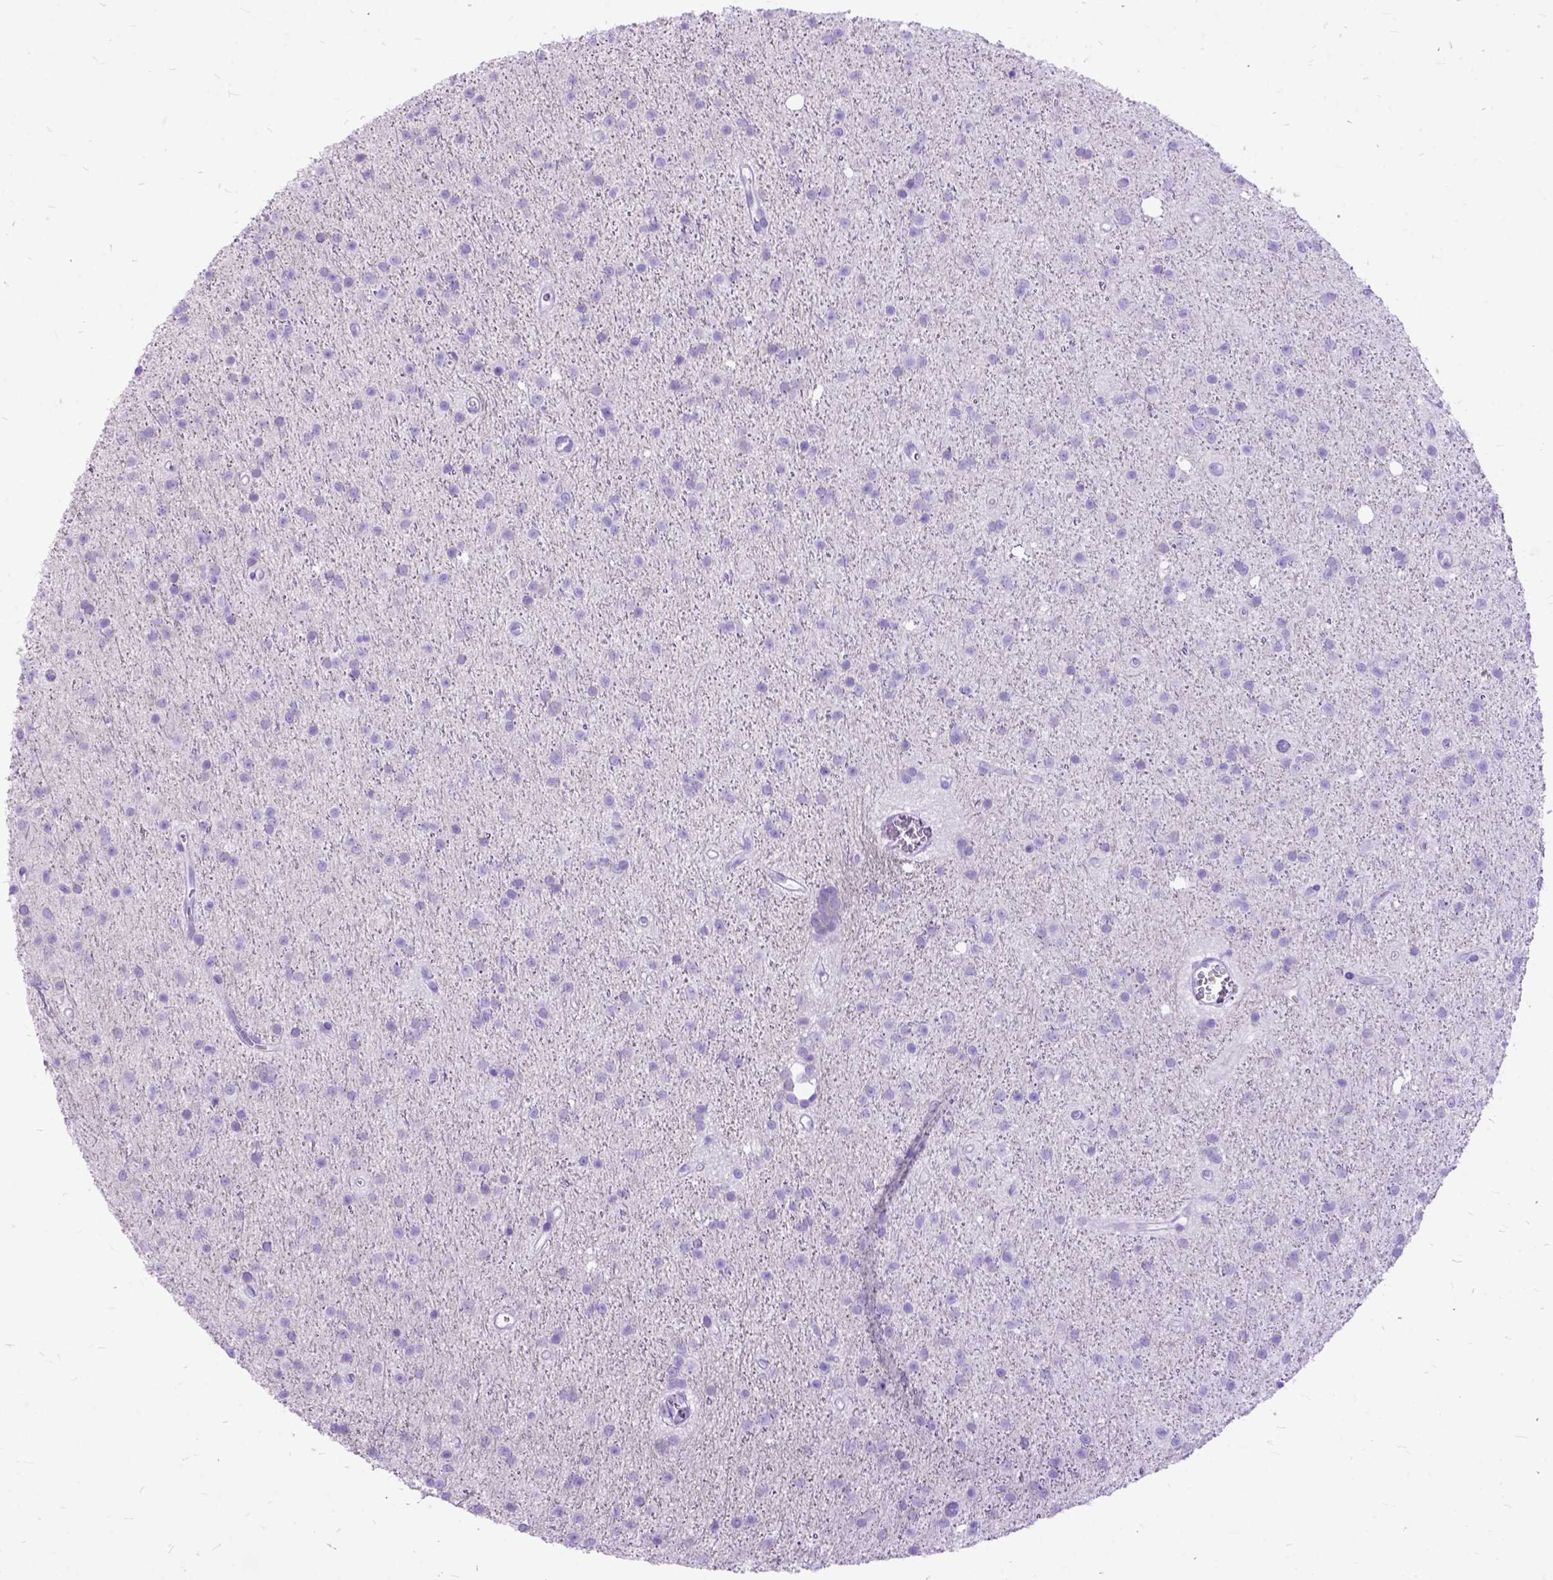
{"staining": {"intensity": "negative", "quantity": "none", "location": "none"}, "tissue": "glioma", "cell_type": "Tumor cells", "image_type": "cancer", "snomed": [{"axis": "morphology", "description": "Glioma, malignant, Low grade"}, {"axis": "topography", "description": "Brain"}], "caption": "High magnification brightfield microscopy of malignant glioma (low-grade) stained with DAB (3,3'-diaminobenzidine) (brown) and counterstained with hematoxylin (blue): tumor cells show no significant expression. (DAB (3,3'-diaminobenzidine) IHC visualized using brightfield microscopy, high magnification).", "gene": "DNAH2", "patient": {"sex": "male", "age": 27}}